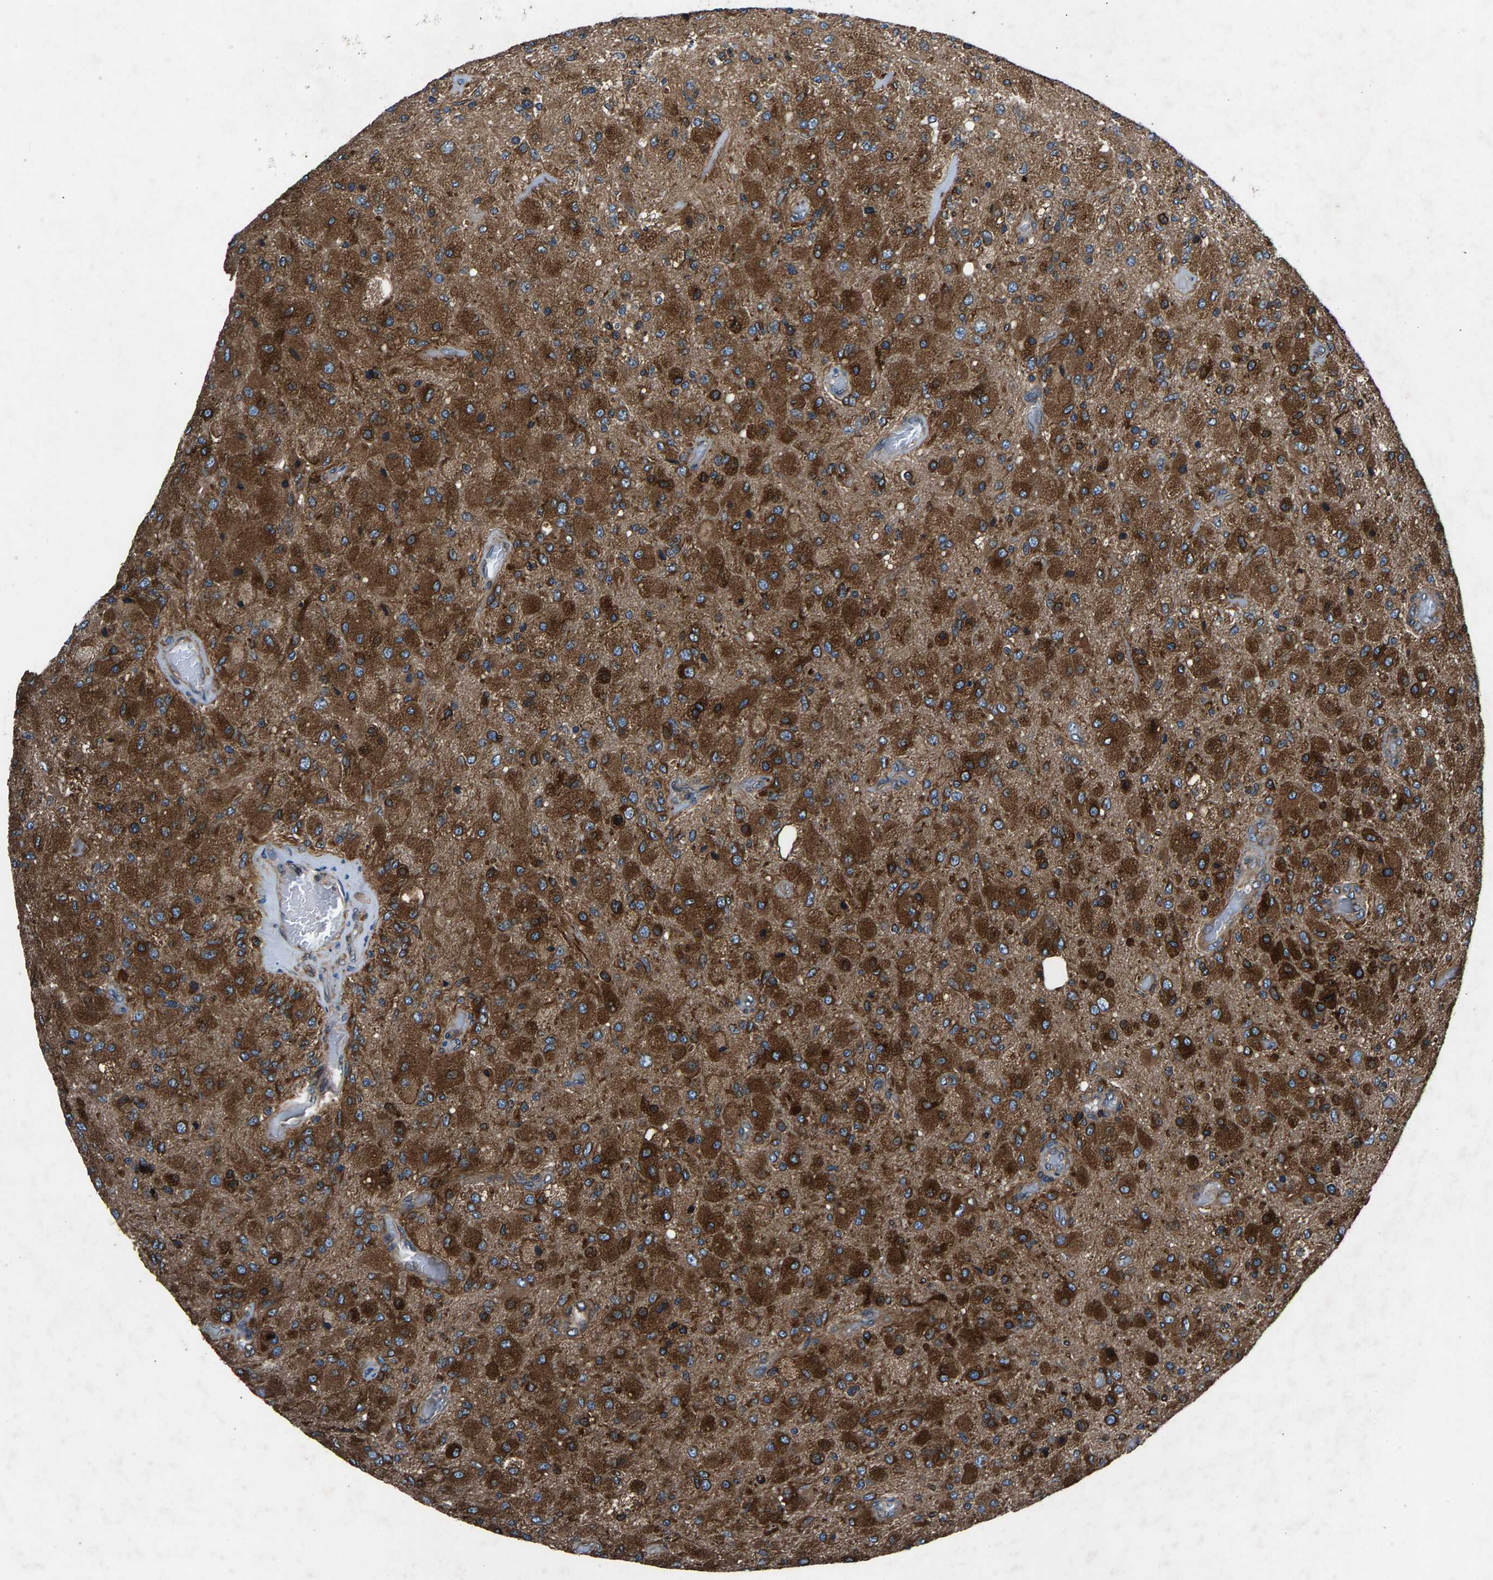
{"staining": {"intensity": "strong", "quantity": ">75%", "location": "cytoplasmic/membranous"}, "tissue": "glioma", "cell_type": "Tumor cells", "image_type": "cancer", "snomed": [{"axis": "morphology", "description": "Normal tissue, NOS"}, {"axis": "morphology", "description": "Glioma, malignant, High grade"}, {"axis": "topography", "description": "Cerebral cortex"}], "caption": "DAB (3,3'-diaminobenzidine) immunohistochemical staining of malignant high-grade glioma displays strong cytoplasmic/membranous protein staining in about >75% of tumor cells.", "gene": "LPCAT1", "patient": {"sex": "male", "age": 77}}